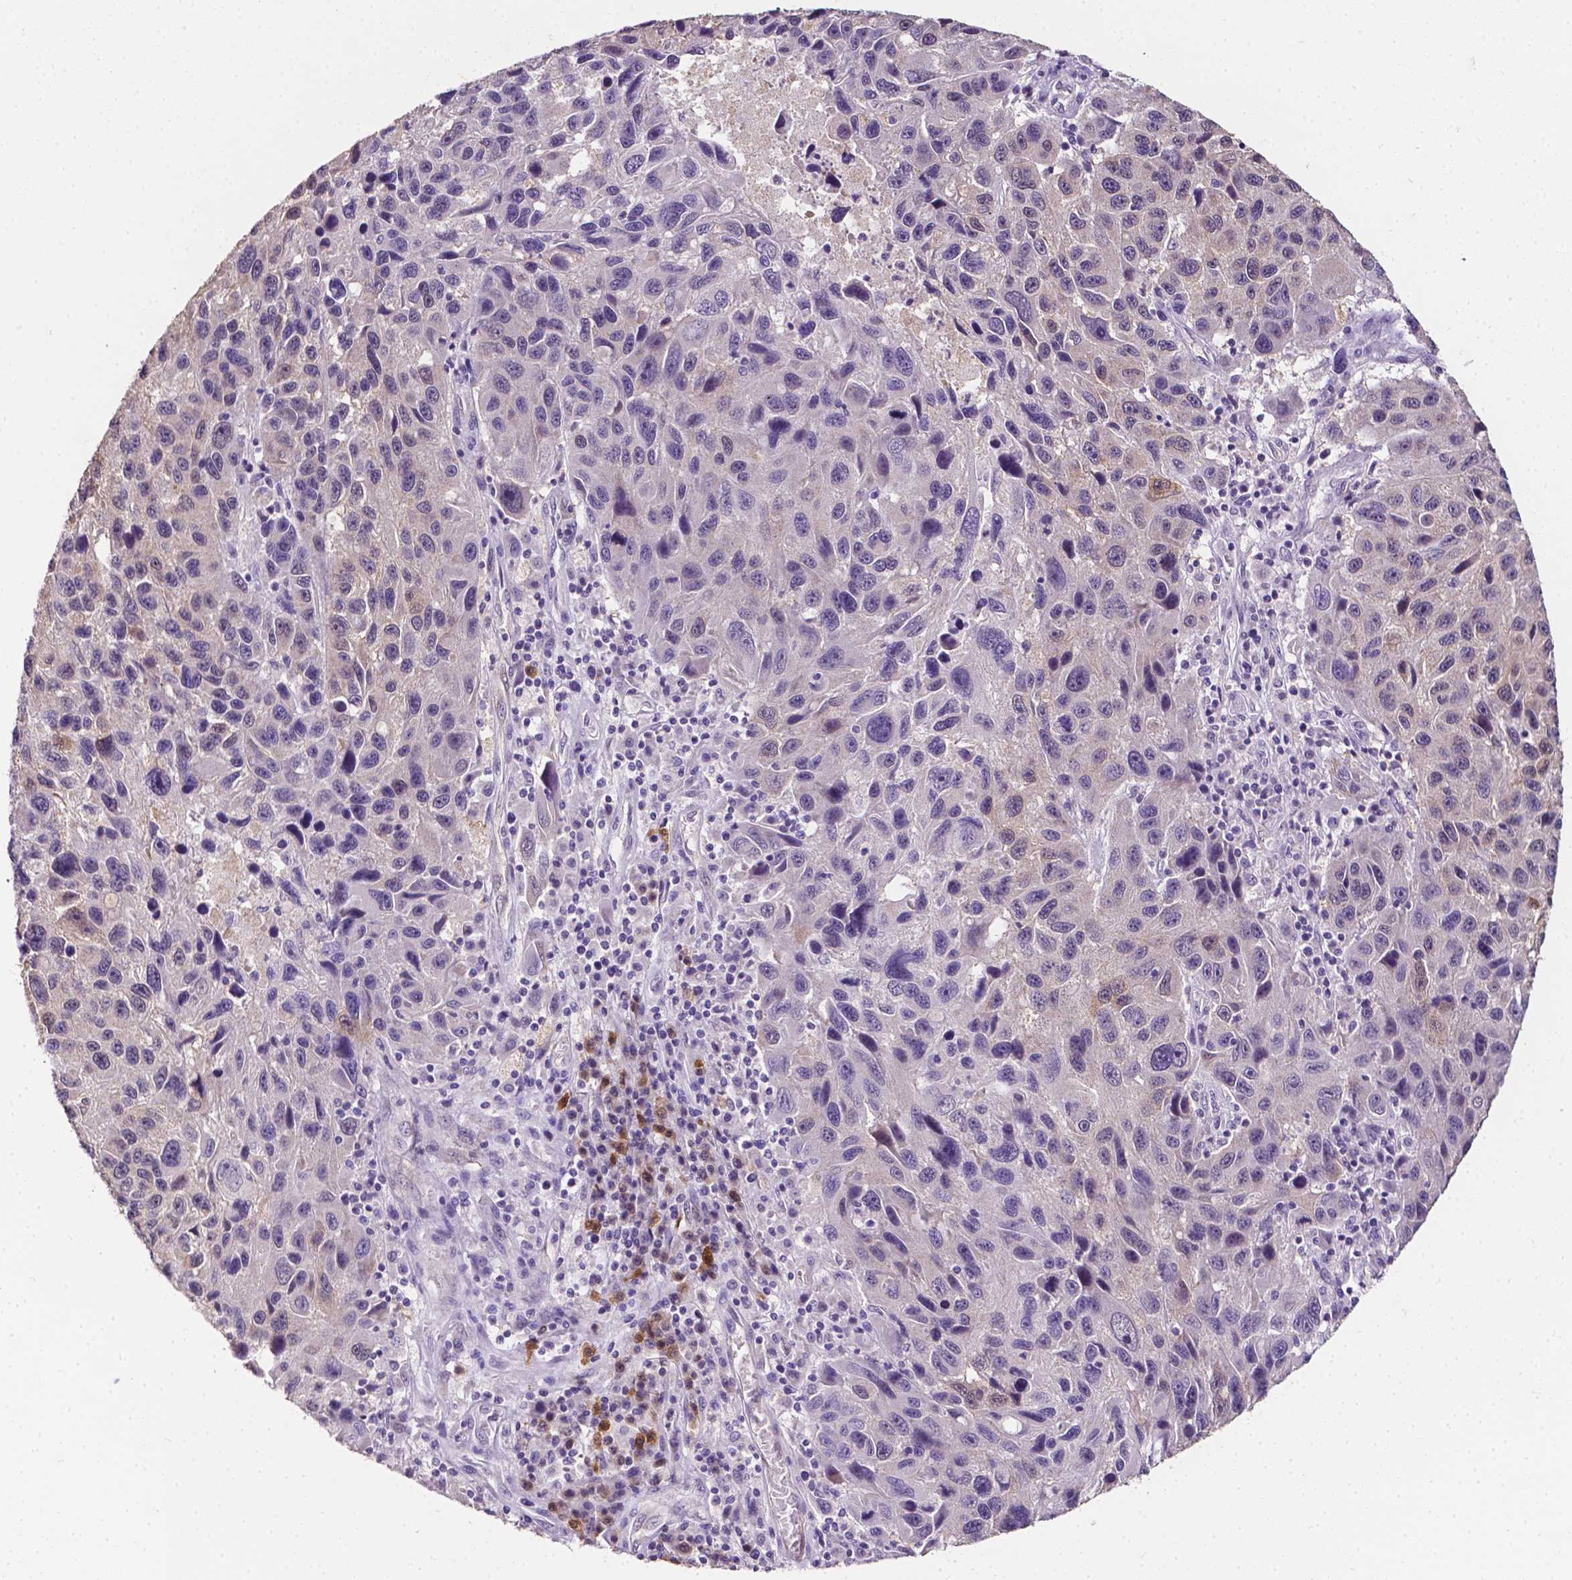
{"staining": {"intensity": "negative", "quantity": "none", "location": "none"}, "tissue": "melanoma", "cell_type": "Tumor cells", "image_type": "cancer", "snomed": [{"axis": "morphology", "description": "Malignant melanoma, NOS"}, {"axis": "topography", "description": "Skin"}], "caption": "Immunohistochemical staining of human melanoma demonstrates no significant expression in tumor cells.", "gene": "PSAT1", "patient": {"sex": "male", "age": 53}}